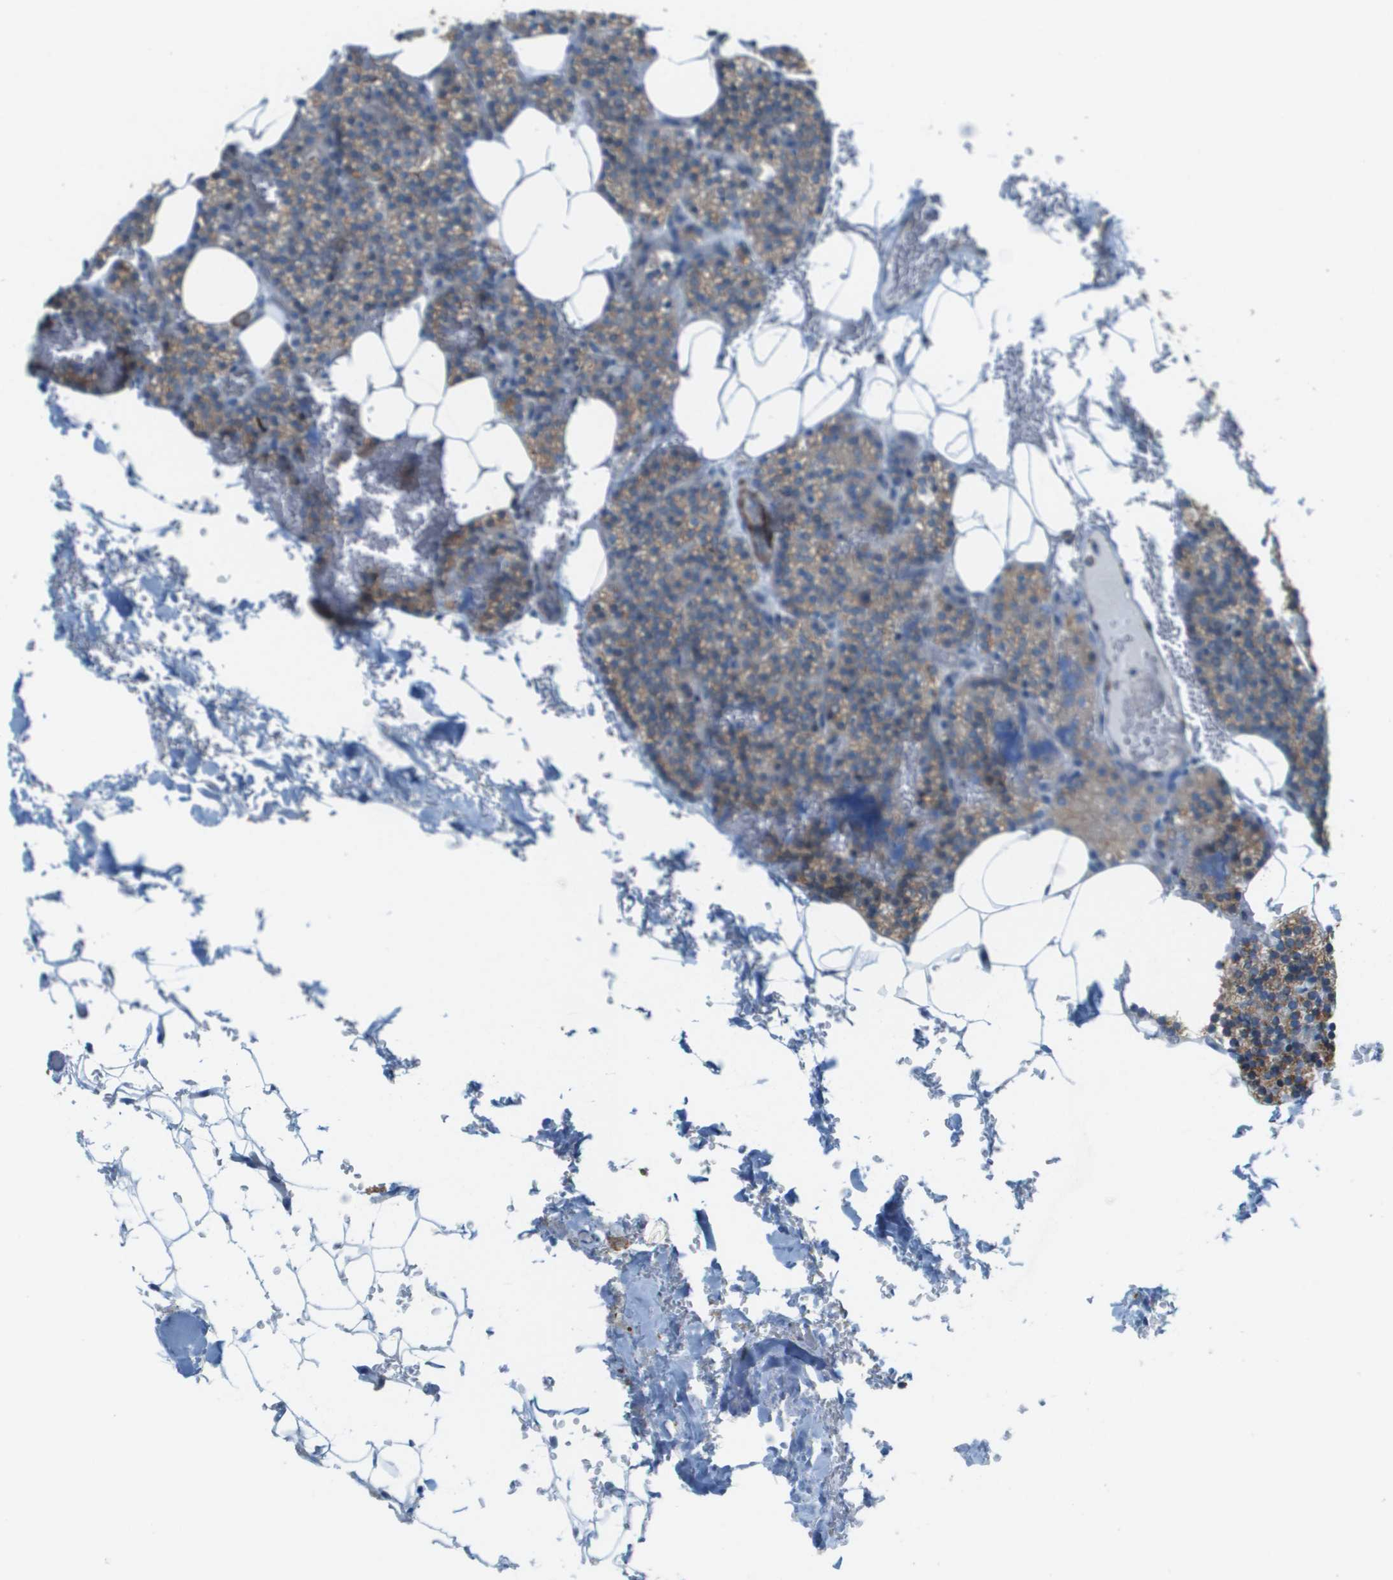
{"staining": {"intensity": "weak", "quantity": "25%-75%", "location": "cytoplasmic/membranous"}, "tissue": "parathyroid gland", "cell_type": "Glandular cells", "image_type": "normal", "snomed": [{"axis": "morphology", "description": "Normal tissue, NOS"}, {"axis": "morphology", "description": "Inflammation chronic"}, {"axis": "morphology", "description": "Goiter, colloid"}, {"axis": "topography", "description": "Thyroid gland"}, {"axis": "topography", "description": "Parathyroid gland"}], "caption": "A photomicrograph of parathyroid gland stained for a protein exhibits weak cytoplasmic/membranous brown staining in glandular cells.", "gene": "MYH11", "patient": {"sex": "male", "age": 65}}